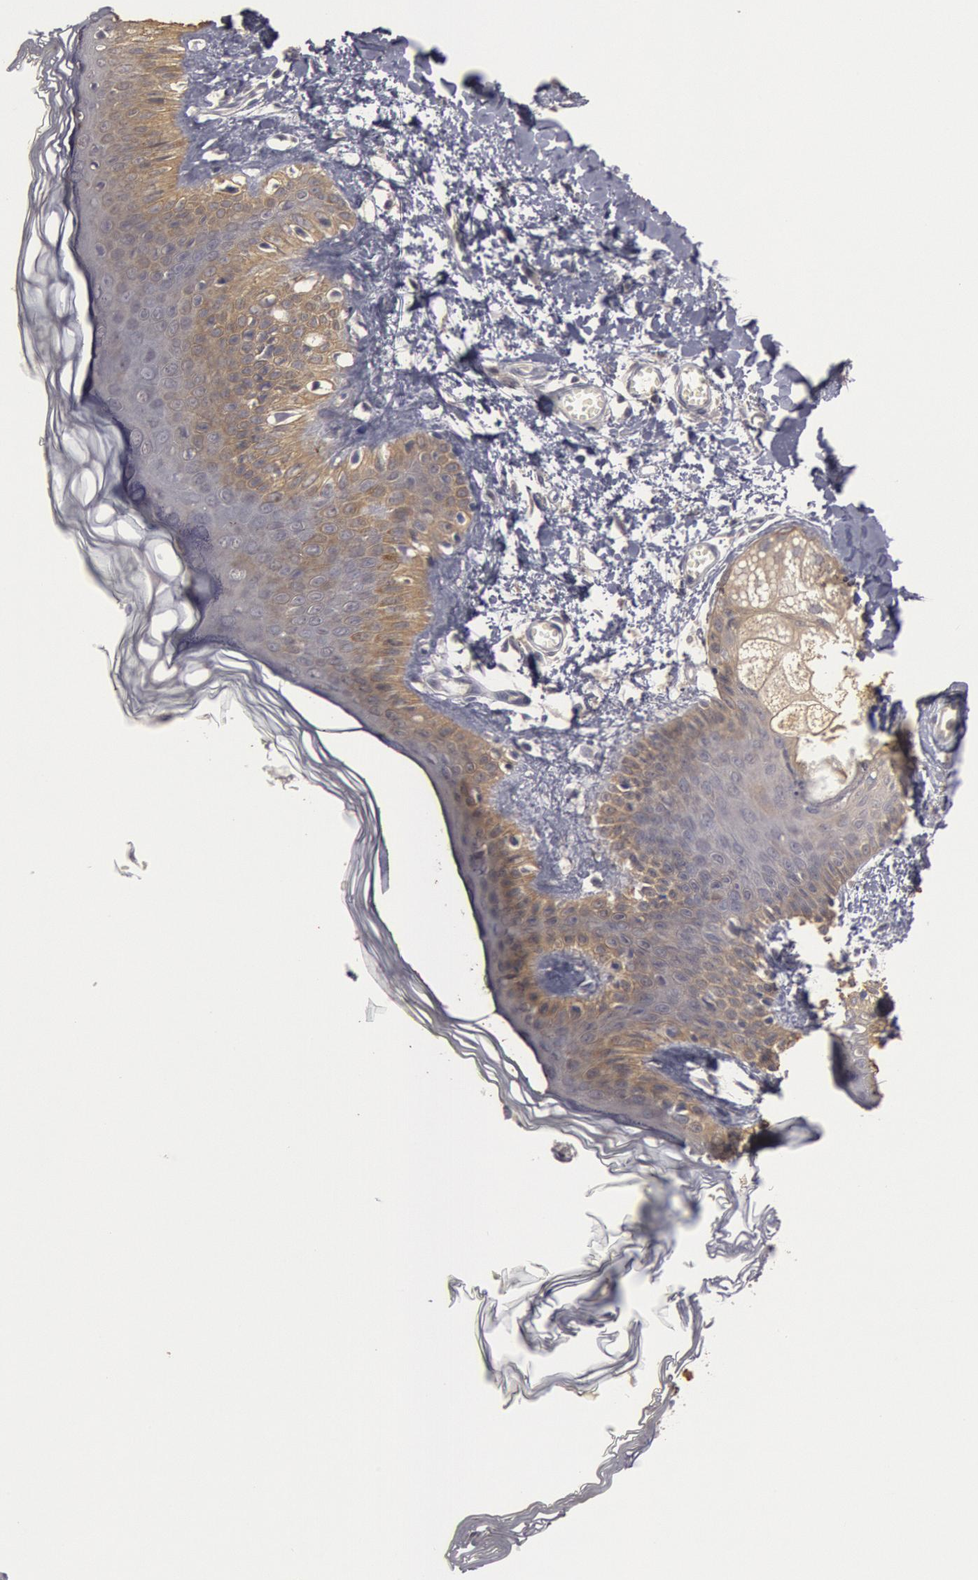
{"staining": {"intensity": "weak", "quantity": "<25%", "location": "cytoplasmic/membranous"}, "tissue": "skin", "cell_type": "Fibroblasts", "image_type": "normal", "snomed": [{"axis": "morphology", "description": "Normal tissue, NOS"}, {"axis": "morphology", "description": "Sarcoma, NOS"}, {"axis": "topography", "description": "Skin"}, {"axis": "topography", "description": "Soft tissue"}], "caption": "Micrograph shows no significant protein positivity in fibroblasts of benign skin.", "gene": "ZFP36L1", "patient": {"sex": "female", "age": 51}}